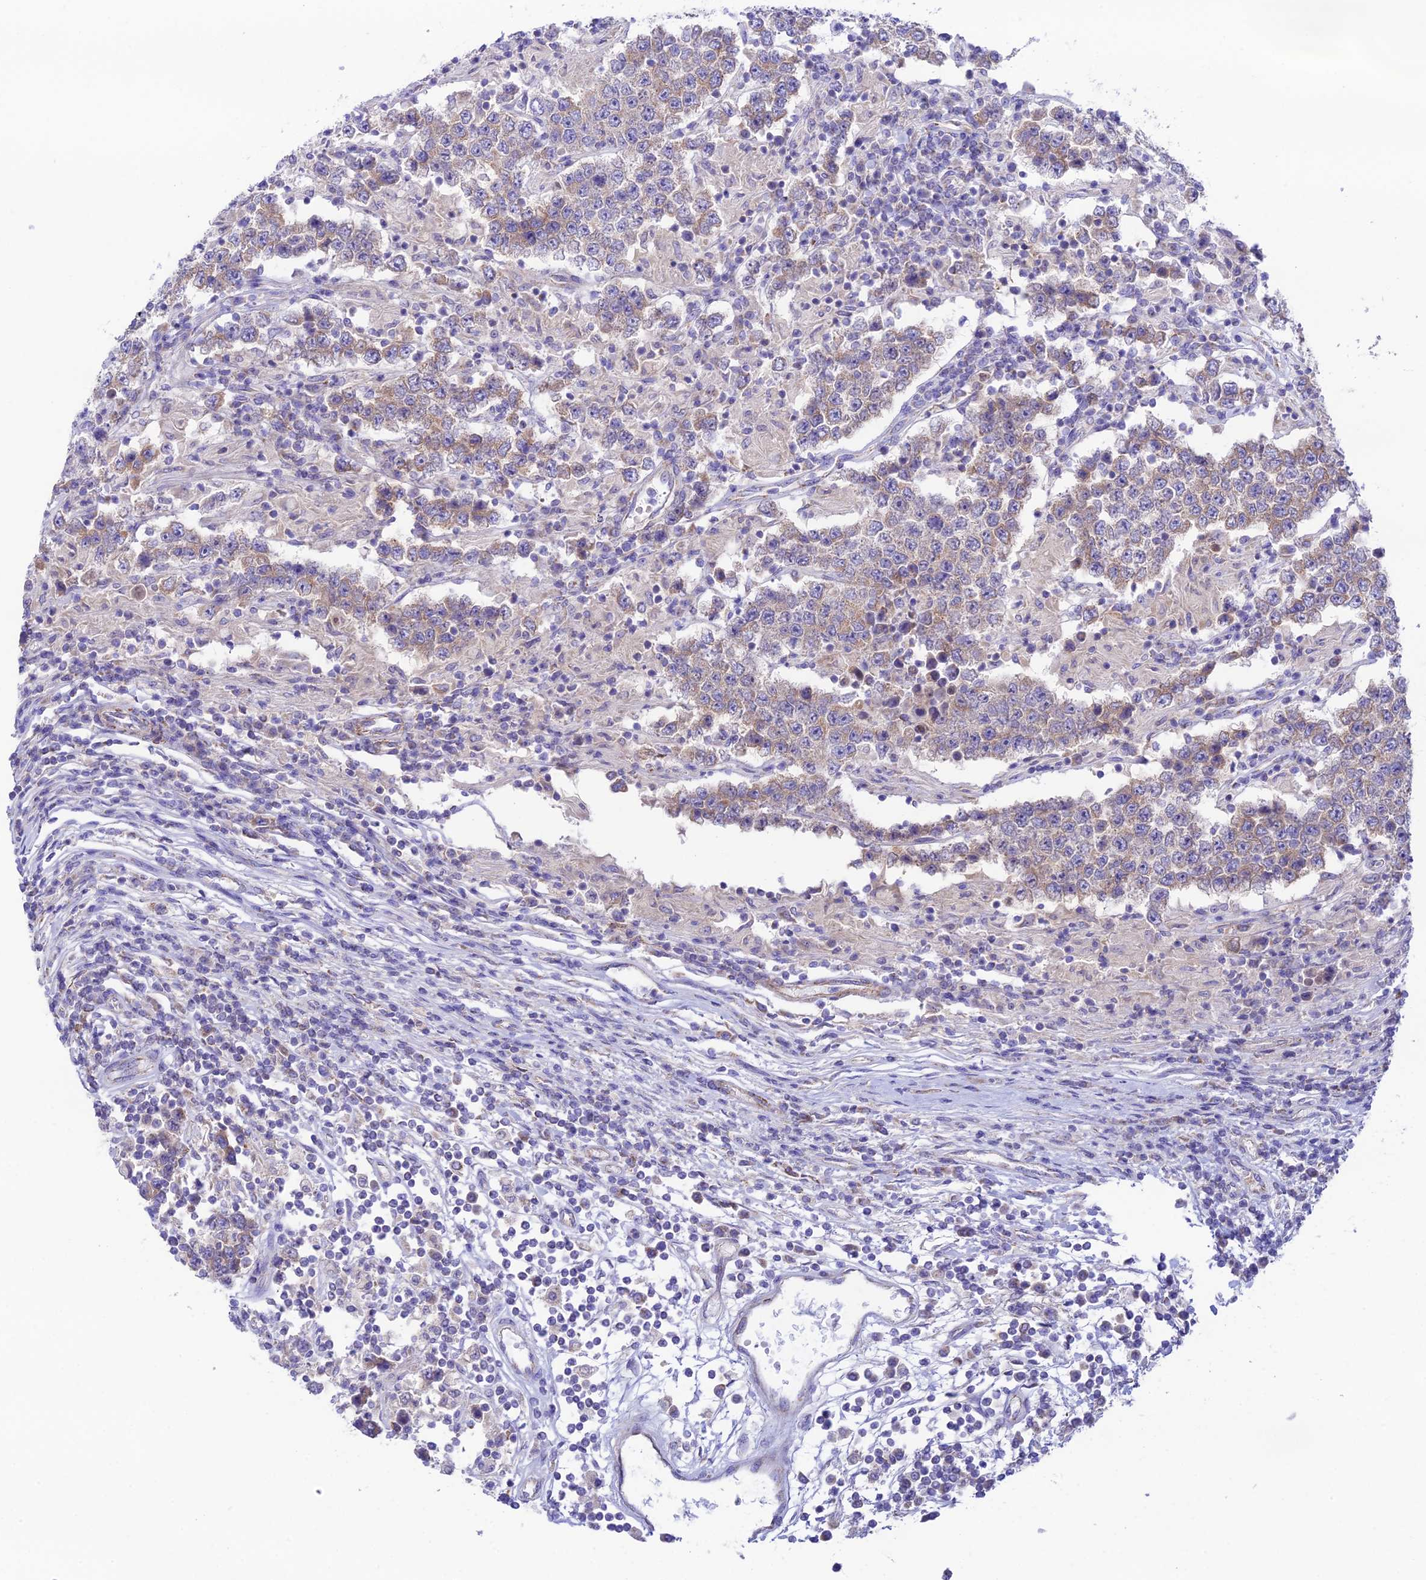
{"staining": {"intensity": "weak", "quantity": ">75%", "location": "cytoplasmic/membranous"}, "tissue": "testis cancer", "cell_type": "Tumor cells", "image_type": "cancer", "snomed": [{"axis": "morphology", "description": "Normal tissue, NOS"}, {"axis": "morphology", "description": "Urothelial carcinoma, High grade"}, {"axis": "morphology", "description": "Seminoma, NOS"}, {"axis": "morphology", "description": "Carcinoma, Embryonal, NOS"}, {"axis": "topography", "description": "Urinary bladder"}, {"axis": "topography", "description": "Testis"}], "caption": "Immunohistochemical staining of testis cancer (embryonal carcinoma) displays low levels of weak cytoplasmic/membranous positivity in about >75% of tumor cells. (IHC, brightfield microscopy, high magnification).", "gene": "HSDL2", "patient": {"sex": "male", "age": 41}}